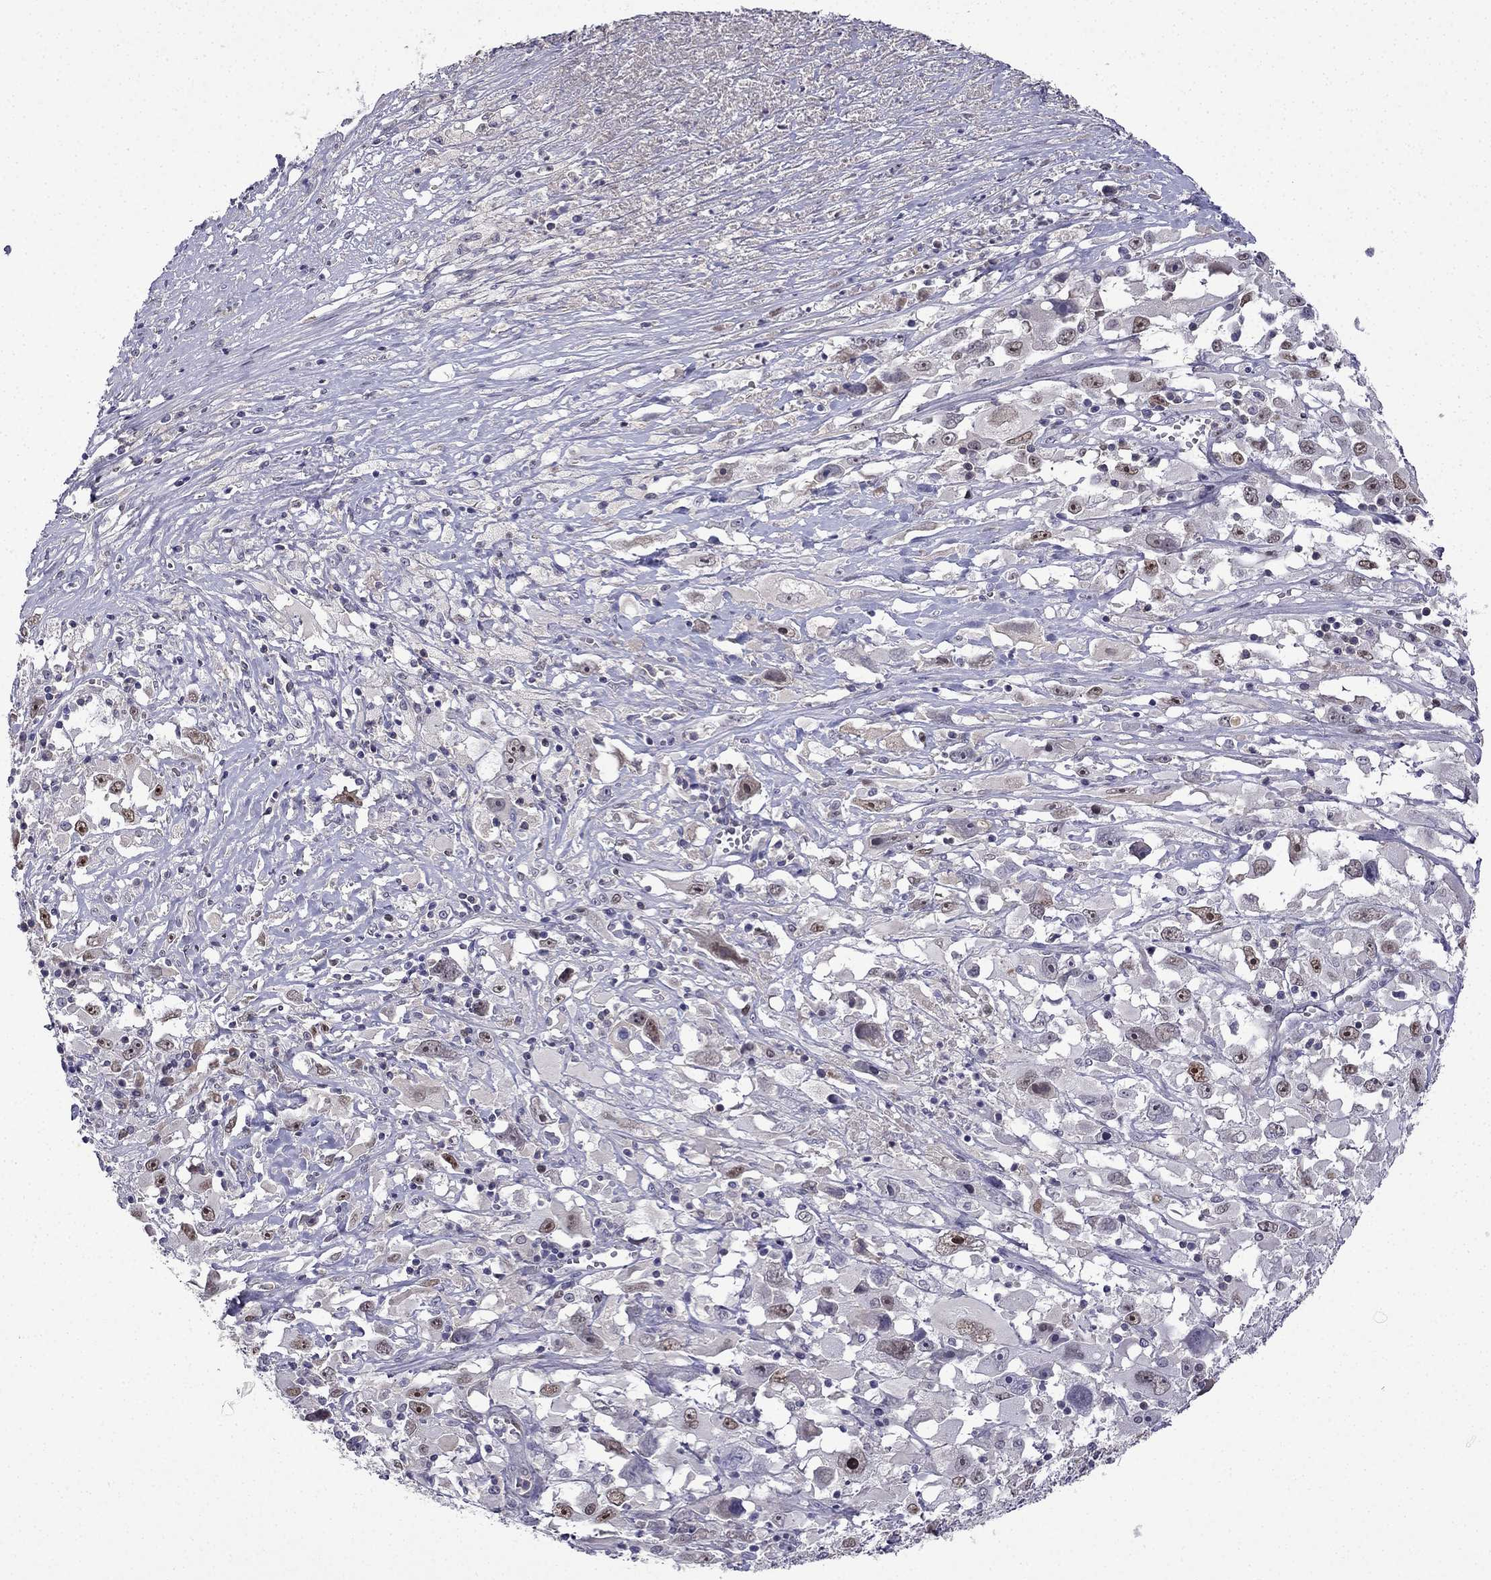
{"staining": {"intensity": "moderate", "quantity": "<25%", "location": "nuclear"}, "tissue": "melanoma", "cell_type": "Tumor cells", "image_type": "cancer", "snomed": [{"axis": "morphology", "description": "Malignant melanoma, Metastatic site"}, {"axis": "topography", "description": "Soft tissue"}], "caption": "A micrograph showing moderate nuclear staining in approximately <25% of tumor cells in melanoma, as visualized by brown immunohistochemical staining.", "gene": "UHRF1", "patient": {"sex": "male", "age": 50}}